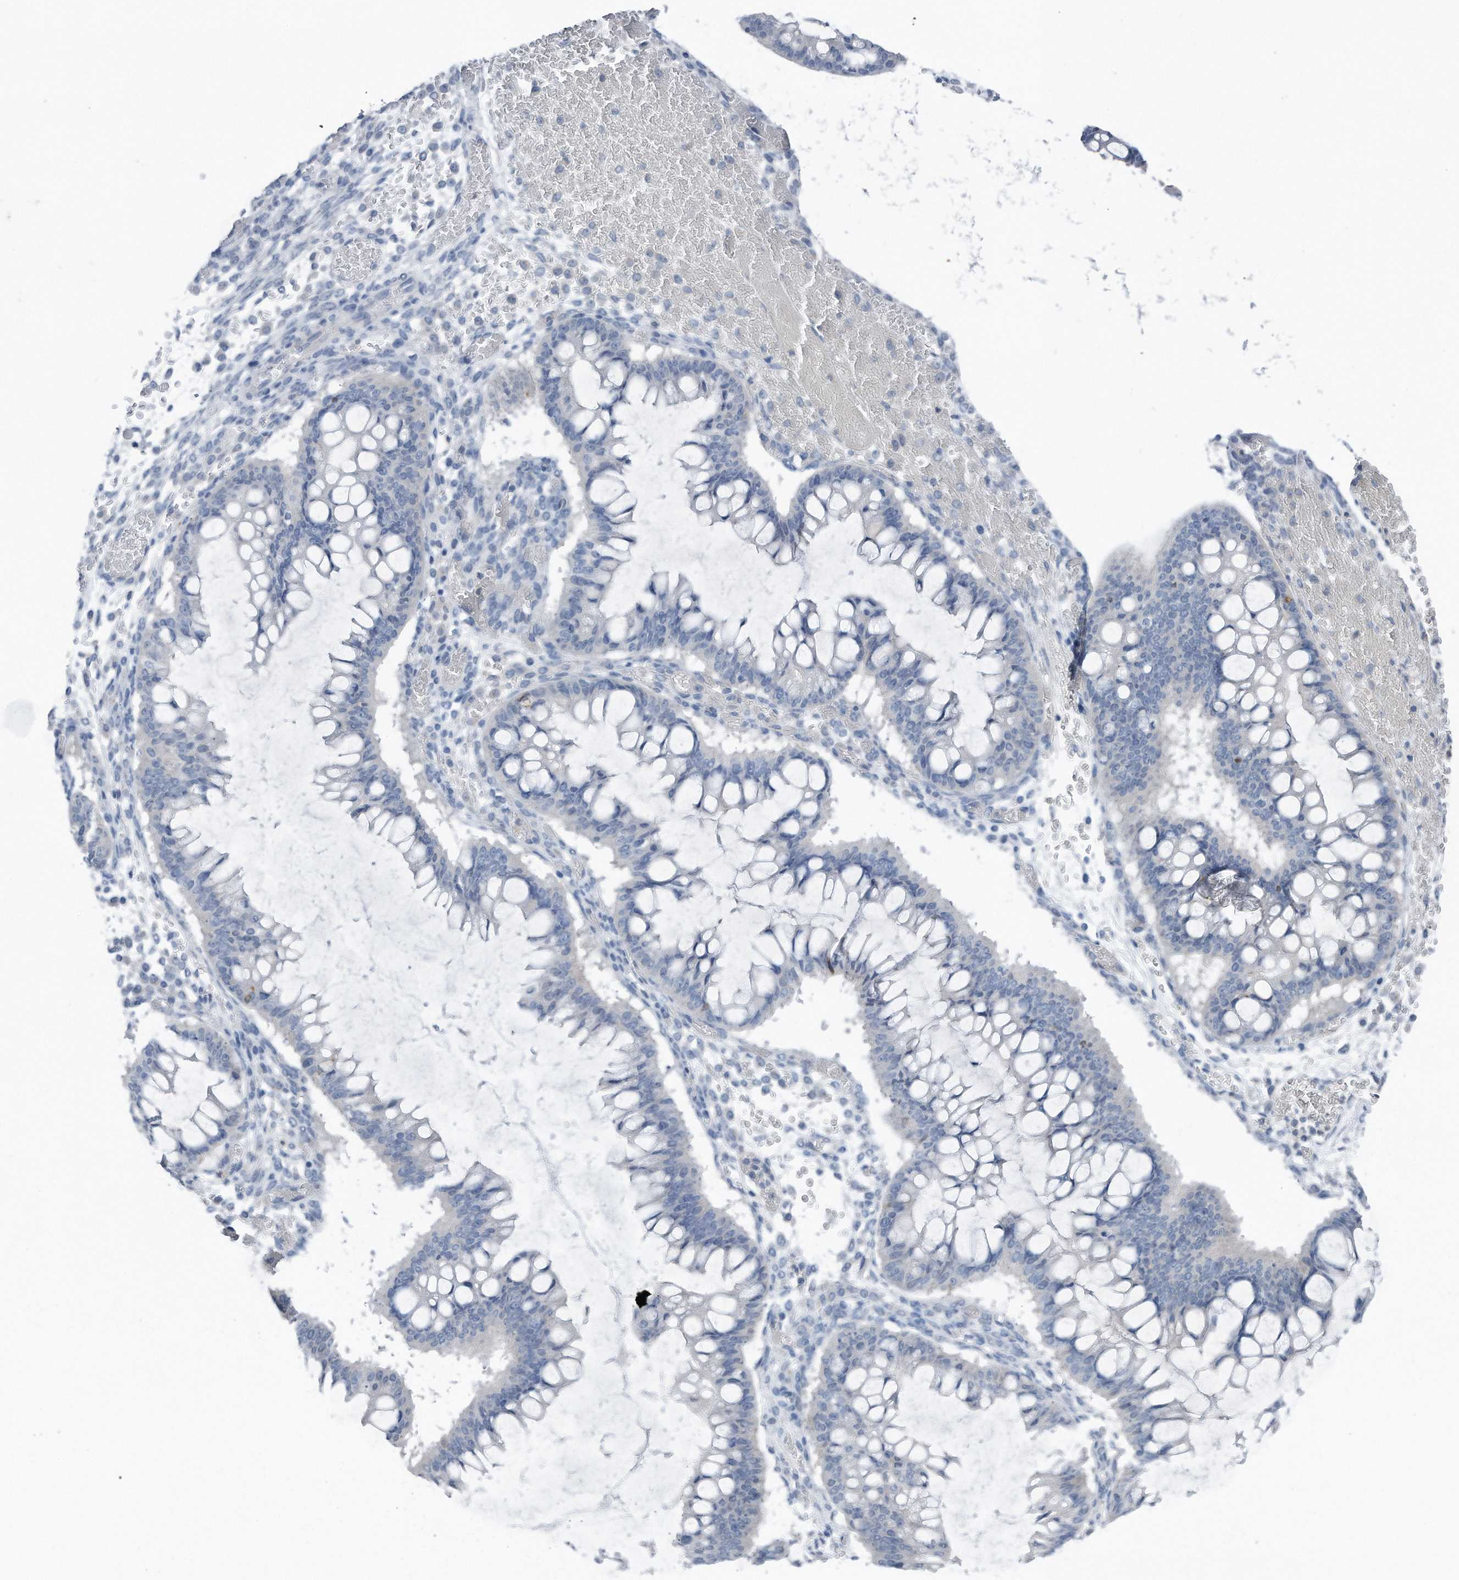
{"staining": {"intensity": "negative", "quantity": "none", "location": "none"}, "tissue": "ovarian cancer", "cell_type": "Tumor cells", "image_type": "cancer", "snomed": [{"axis": "morphology", "description": "Cystadenocarcinoma, mucinous, NOS"}, {"axis": "topography", "description": "Ovary"}], "caption": "High magnification brightfield microscopy of ovarian cancer stained with DAB (3,3'-diaminobenzidine) (brown) and counterstained with hematoxylin (blue): tumor cells show no significant positivity.", "gene": "YRDC", "patient": {"sex": "female", "age": 73}}